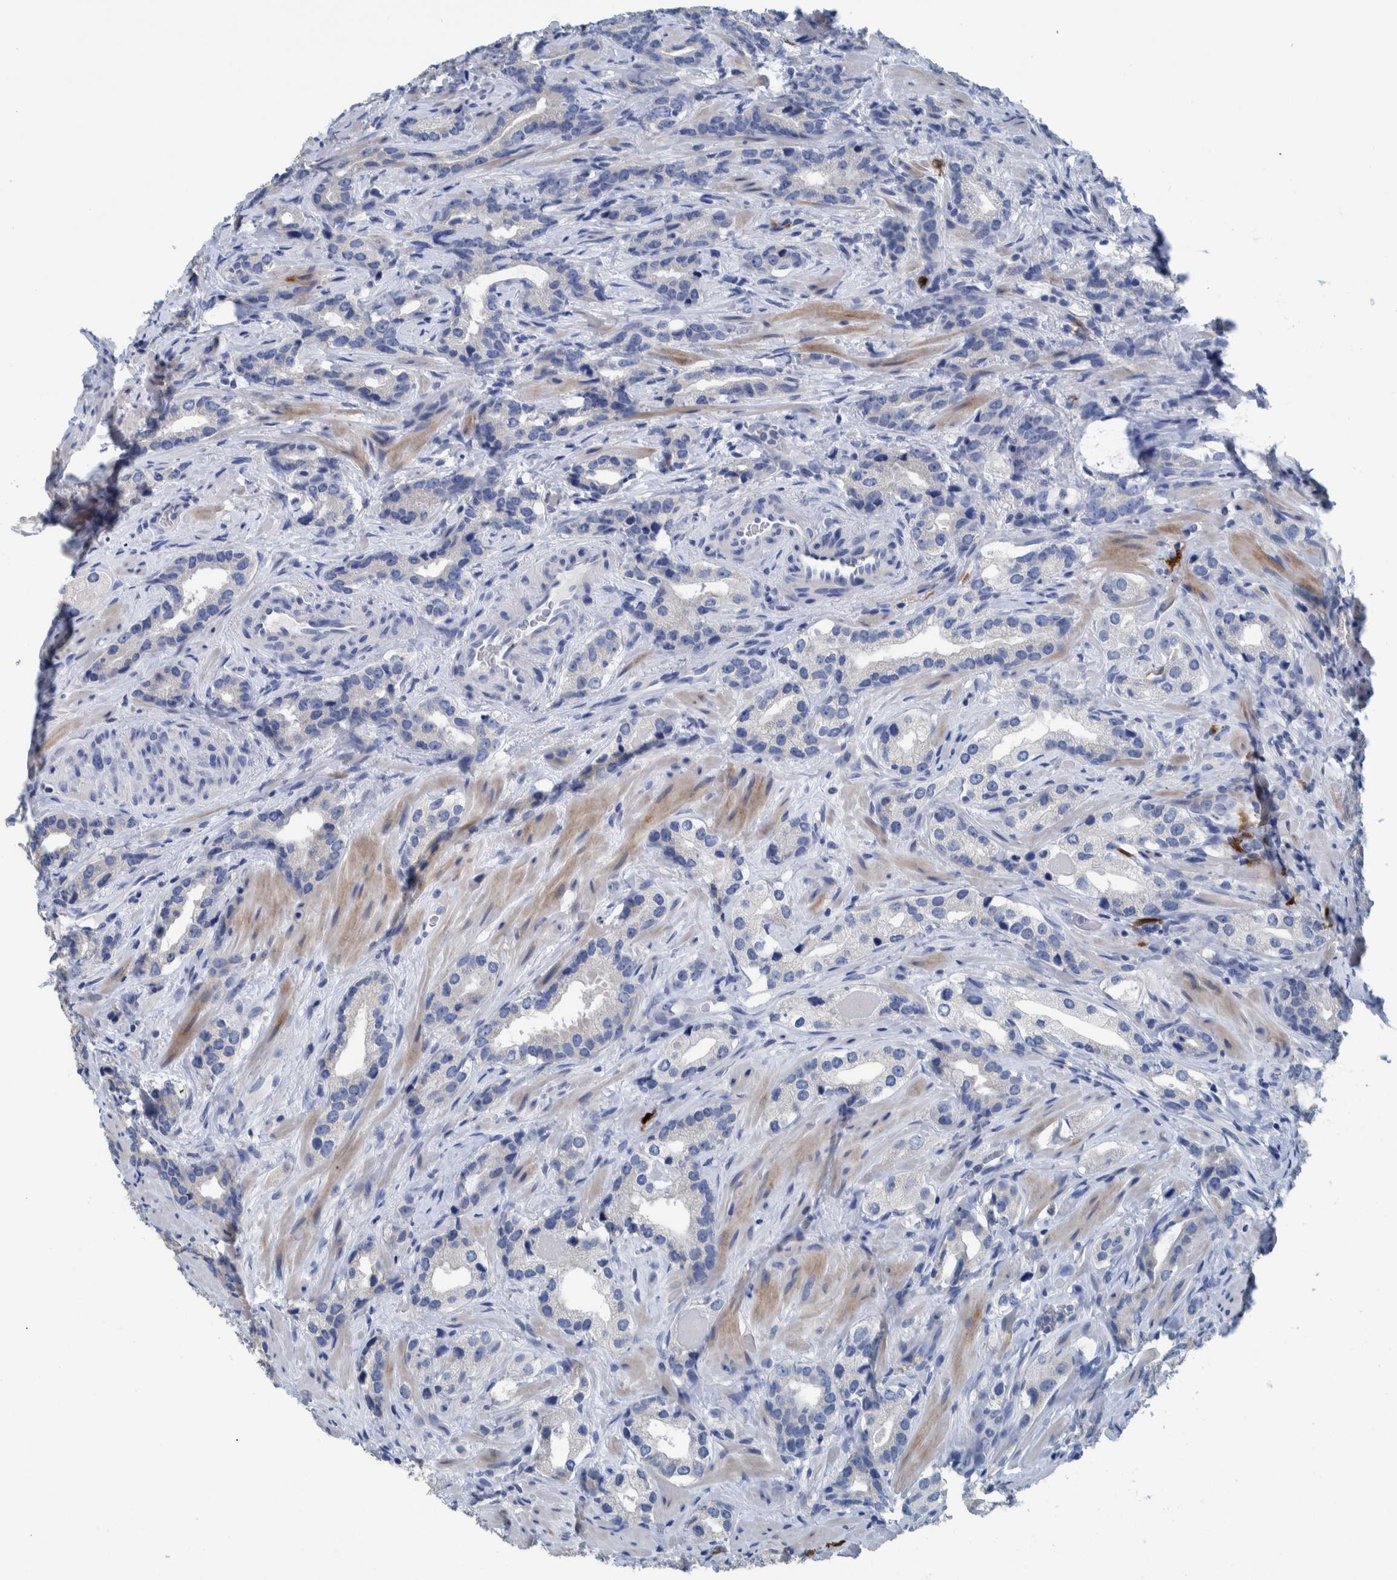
{"staining": {"intensity": "negative", "quantity": "none", "location": "none"}, "tissue": "prostate cancer", "cell_type": "Tumor cells", "image_type": "cancer", "snomed": [{"axis": "morphology", "description": "Adenocarcinoma, High grade"}, {"axis": "topography", "description": "Prostate"}], "caption": "IHC photomicrograph of neoplastic tissue: prostate cancer stained with DAB reveals no significant protein expression in tumor cells. (IHC, brightfield microscopy, high magnification).", "gene": "IDO1", "patient": {"sex": "male", "age": 63}}